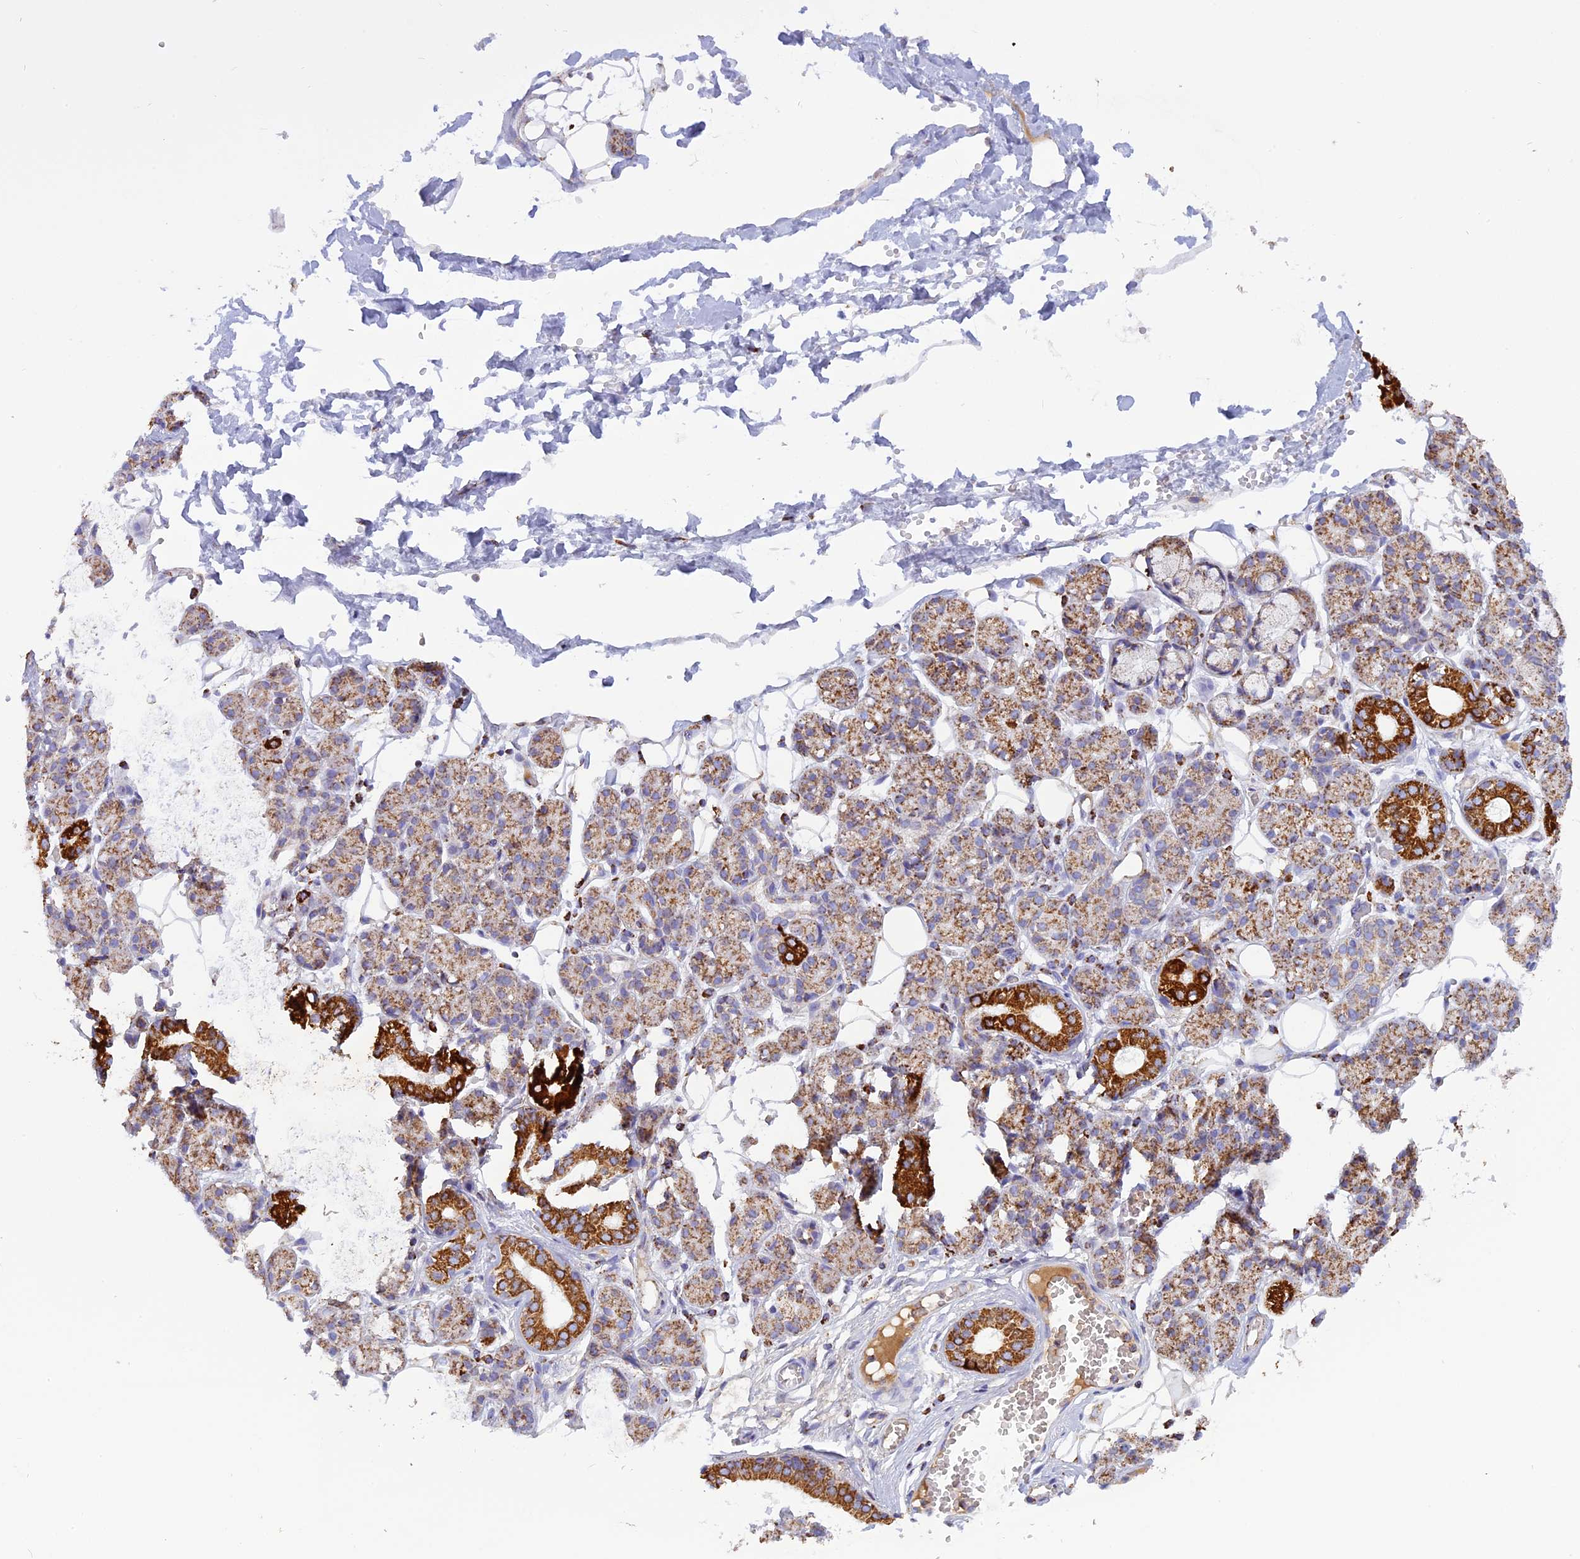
{"staining": {"intensity": "strong", "quantity": "25%-75%", "location": "cytoplasmic/membranous"}, "tissue": "salivary gland", "cell_type": "Glandular cells", "image_type": "normal", "snomed": [{"axis": "morphology", "description": "Normal tissue, NOS"}, {"axis": "topography", "description": "Salivary gland"}], "caption": "The micrograph shows immunohistochemical staining of normal salivary gland. There is strong cytoplasmic/membranous expression is appreciated in approximately 25%-75% of glandular cells.", "gene": "KCNG1", "patient": {"sex": "male", "age": 63}}